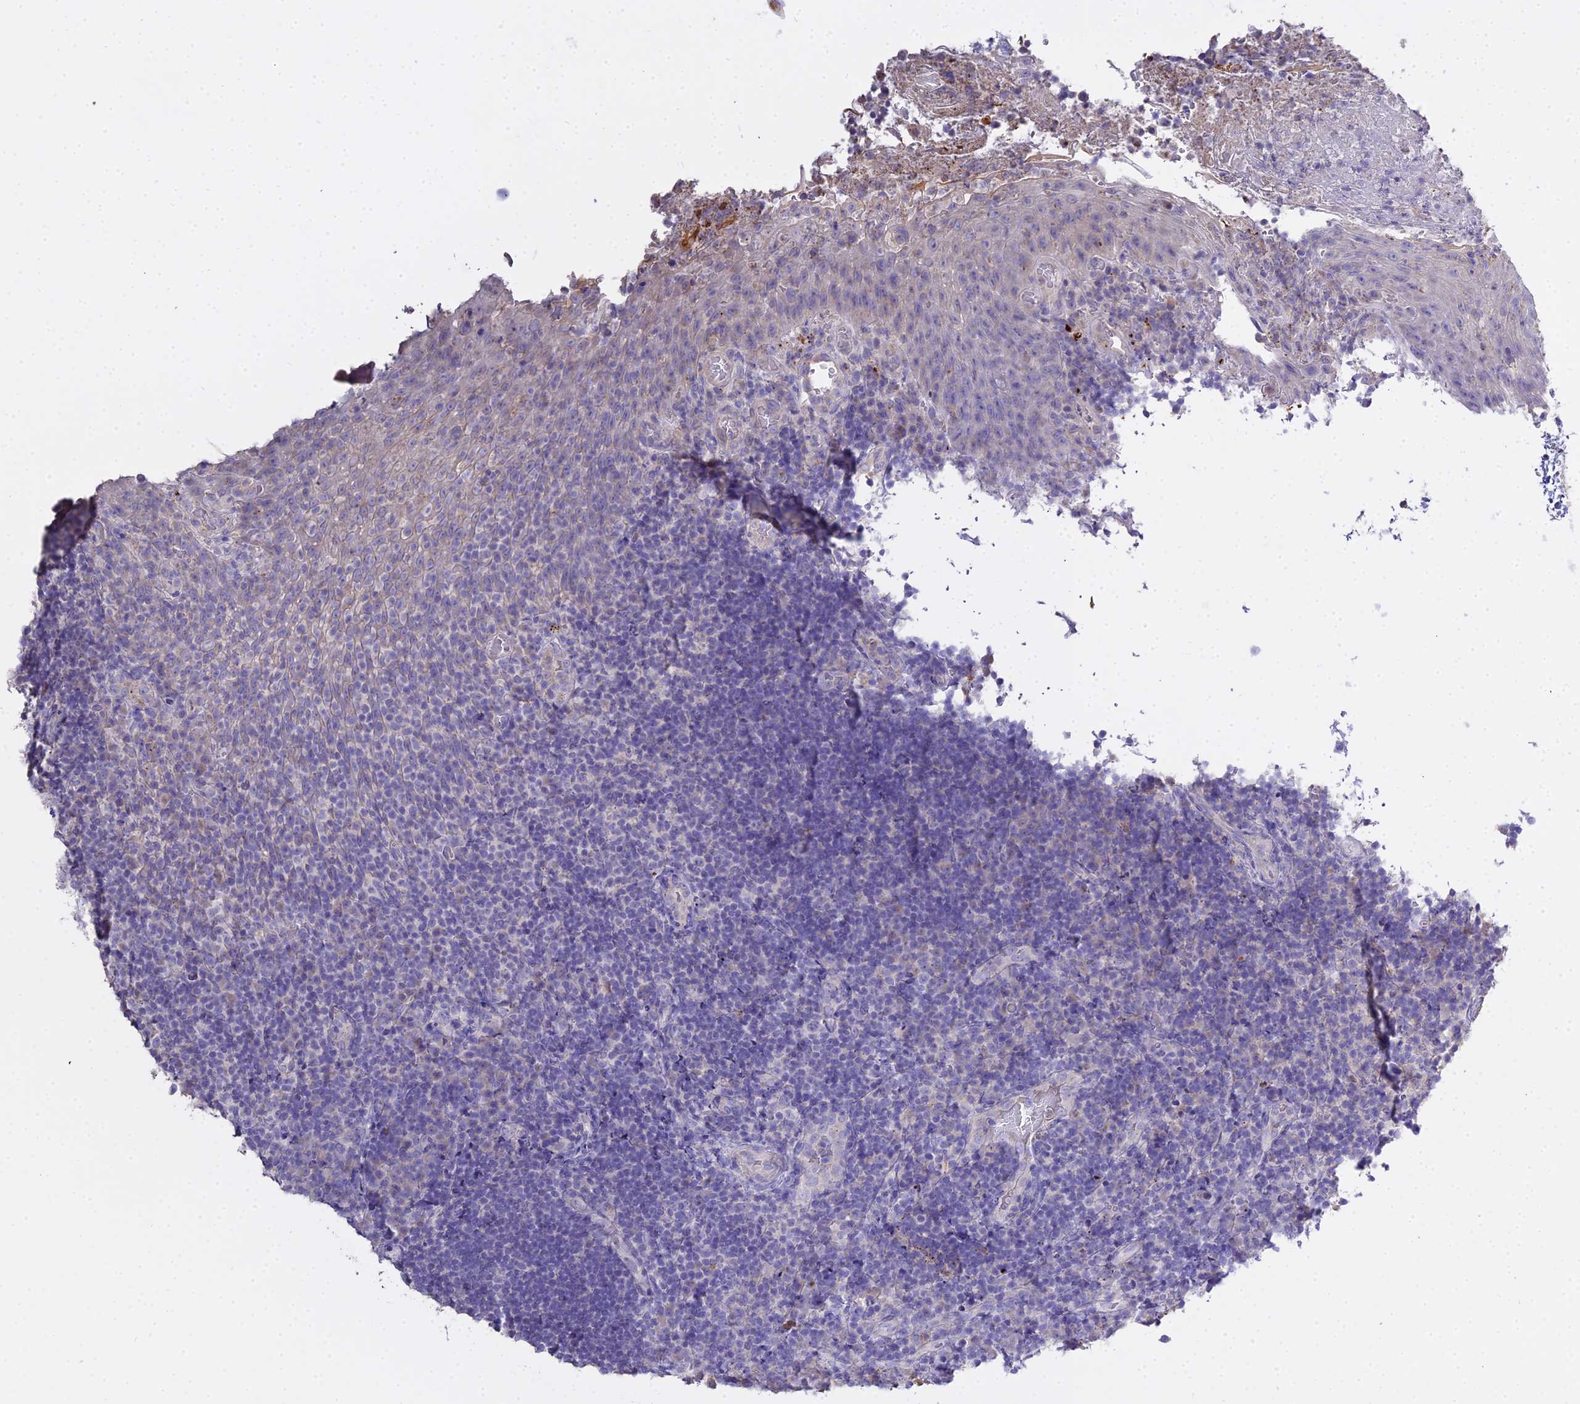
{"staining": {"intensity": "negative", "quantity": "none", "location": "none"}, "tissue": "tonsil", "cell_type": "Germinal center cells", "image_type": "normal", "snomed": [{"axis": "morphology", "description": "Normal tissue, NOS"}, {"axis": "topography", "description": "Tonsil"}], "caption": "The IHC histopathology image has no significant expression in germinal center cells of tonsil.", "gene": "GLYAT", "patient": {"sex": "male", "age": 17}}